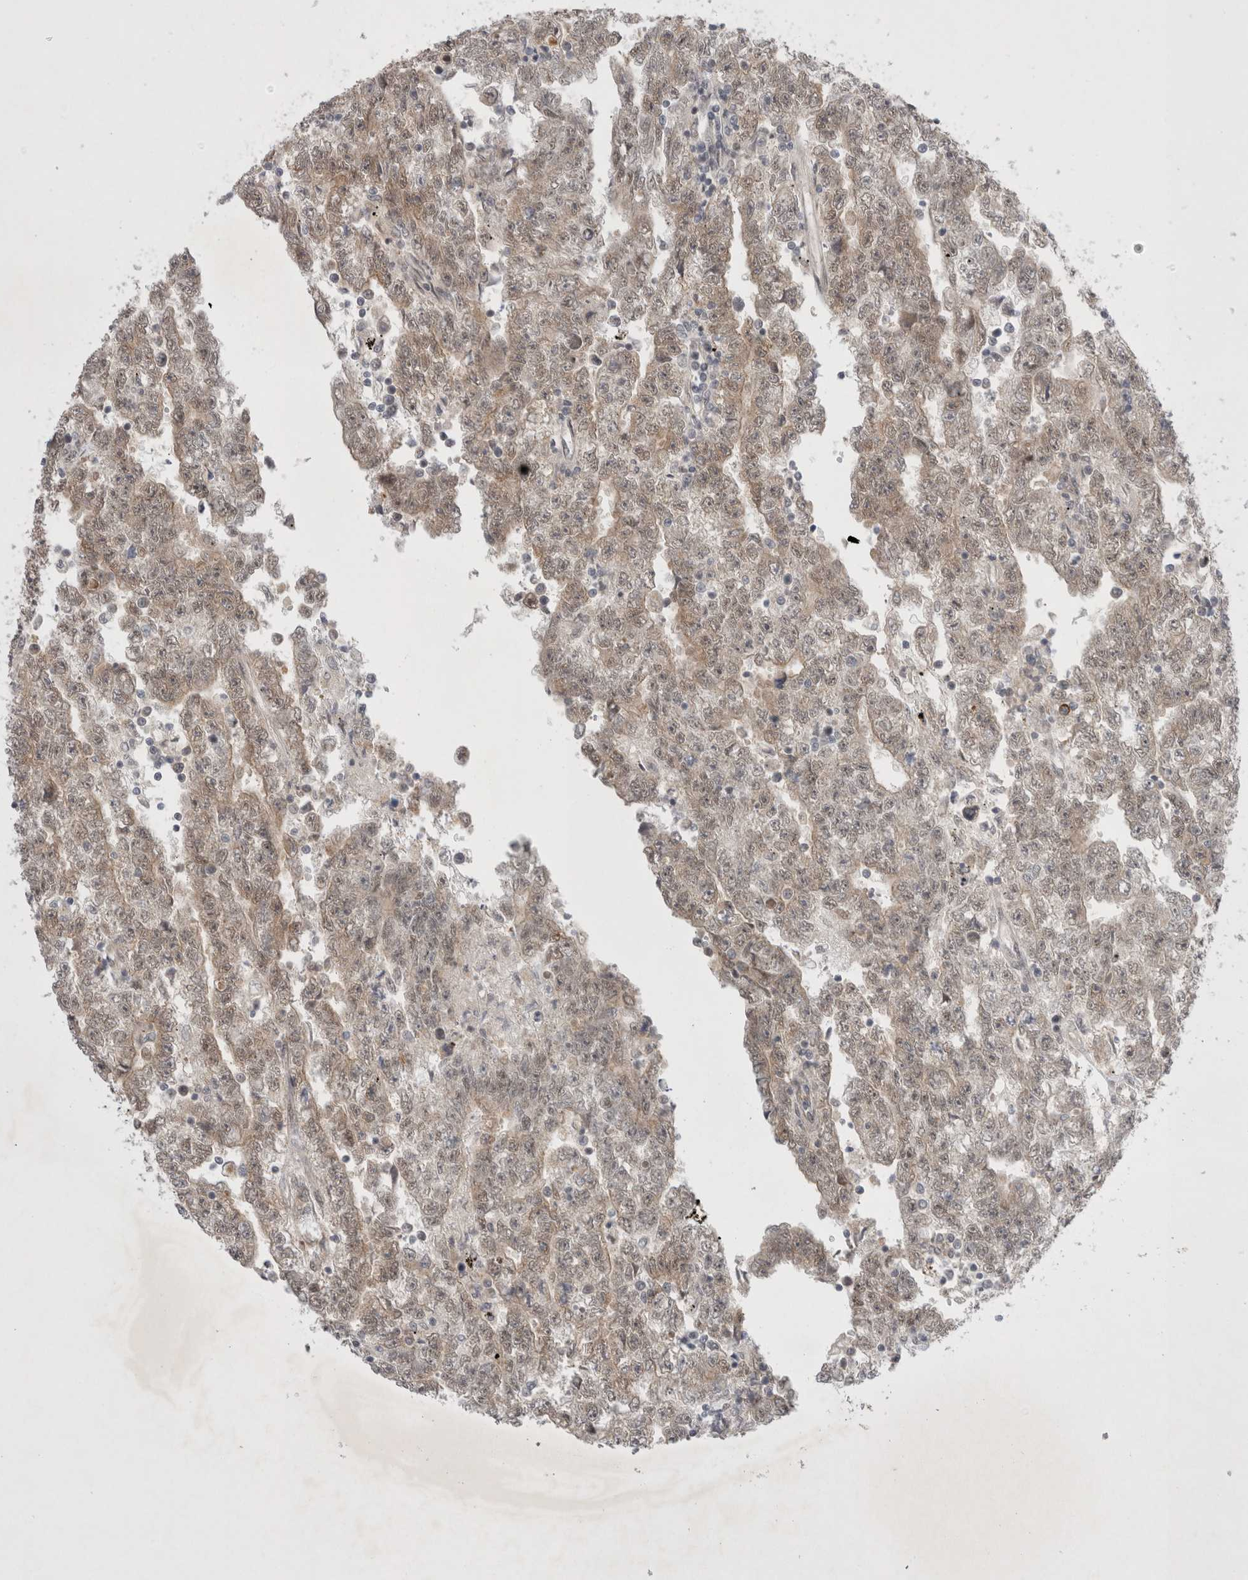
{"staining": {"intensity": "weak", "quantity": ">75%", "location": "nuclear"}, "tissue": "testis cancer", "cell_type": "Tumor cells", "image_type": "cancer", "snomed": [{"axis": "morphology", "description": "Carcinoma, Embryonal, NOS"}, {"axis": "topography", "description": "Testis"}], "caption": "Immunohistochemical staining of embryonal carcinoma (testis) shows weak nuclear protein expression in approximately >75% of tumor cells. The staining was performed using DAB (3,3'-diaminobenzidine), with brown indicating positive protein expression. Nuclei are stained blue with hematoxylin.", "gene": "WIPF2", "patient": {"sex": "male", "age": 25}}